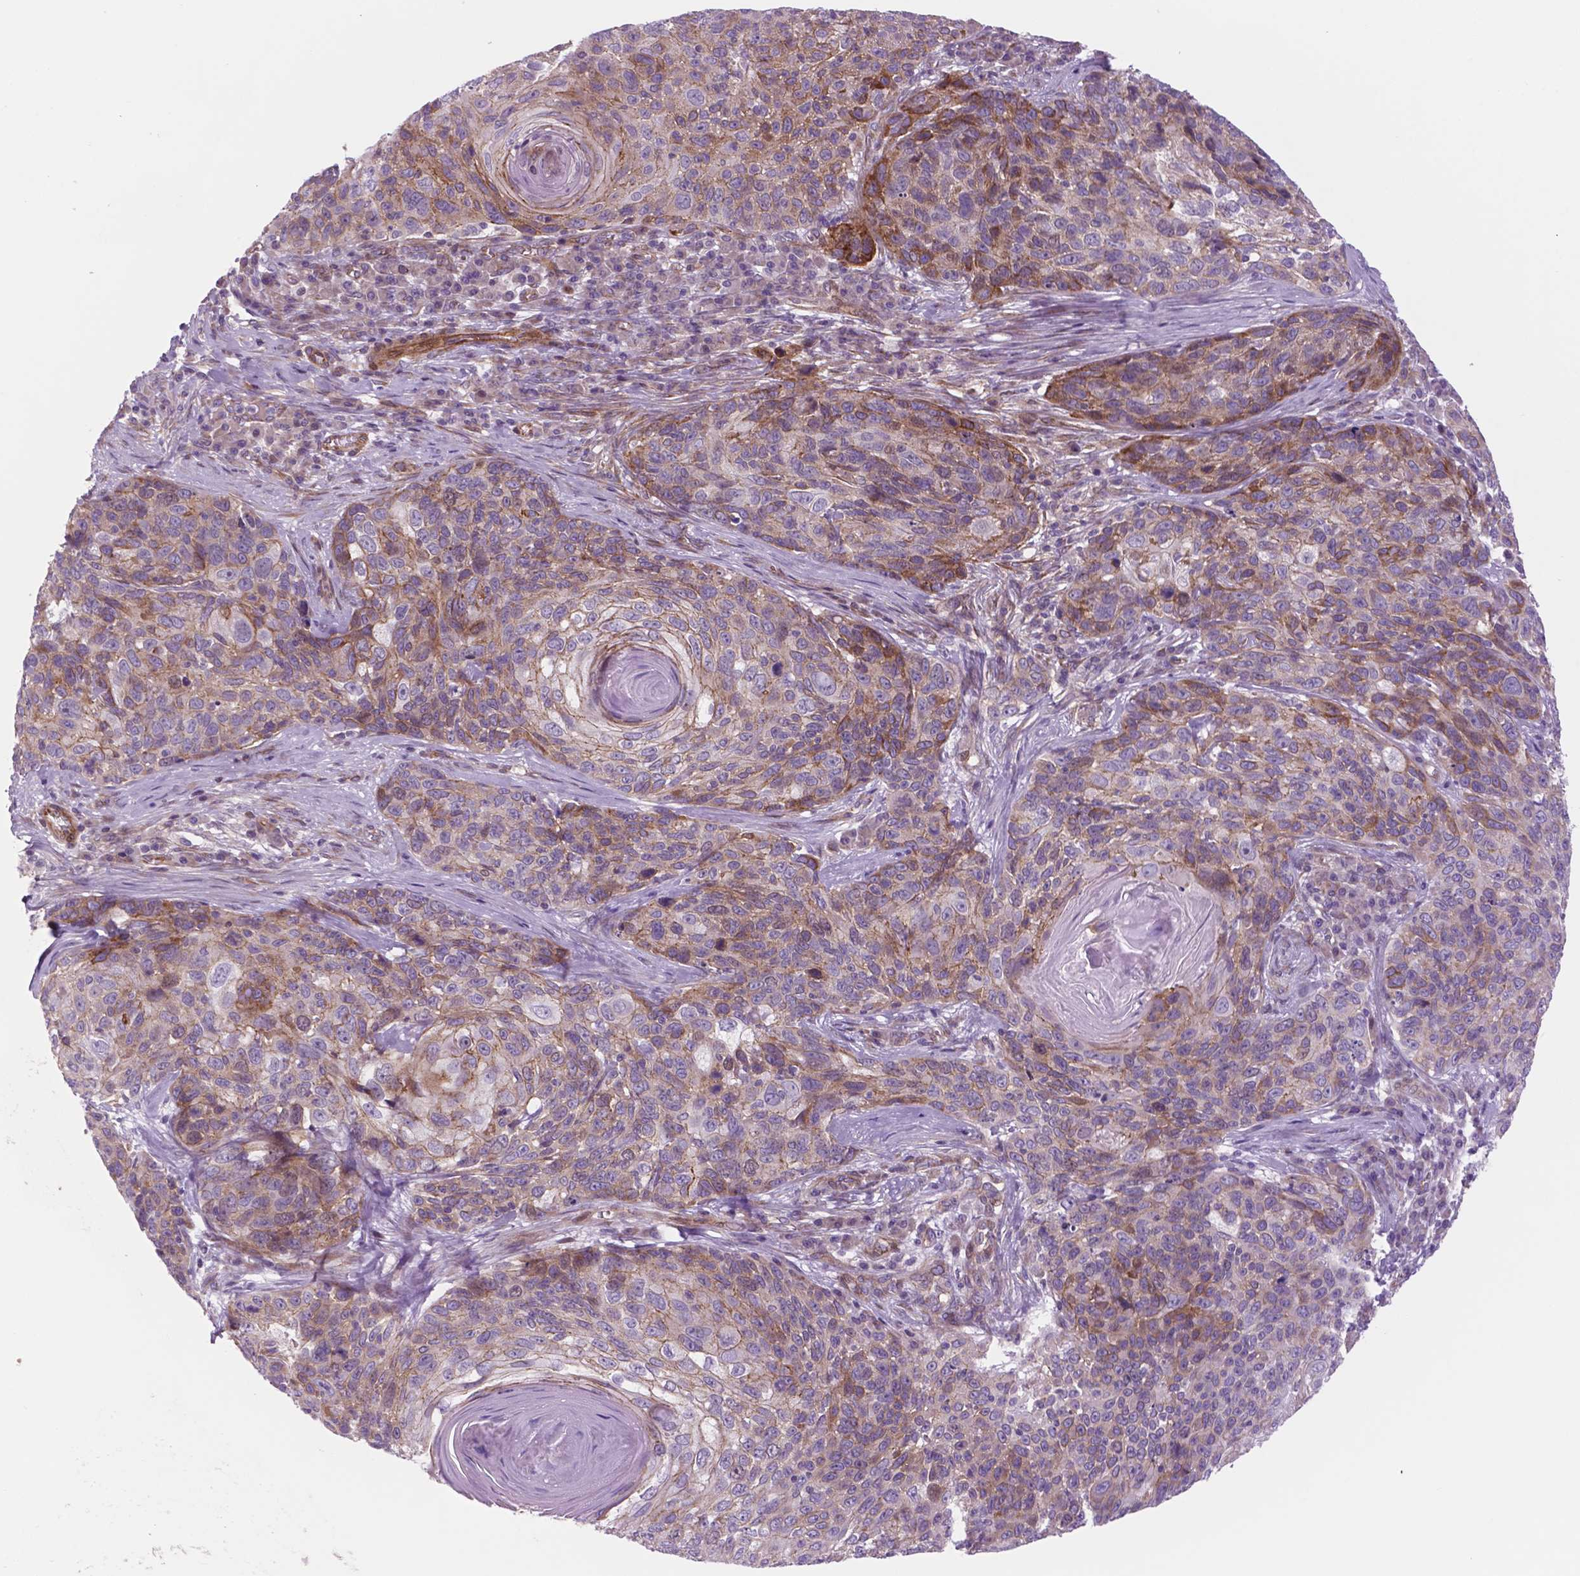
{"staining": {"intensity": "moderate", "quantity": "25%-75%", "location": "cytoplasmic/membranous"}, "tissue": "skin cancer", "cell_type": "Tumor cells", "image_type": "cancer", "snomed": [{"axis": "morphology", "description": "Squamous cell carcinoma, NOS"}, {"axis": "topography", "description": "Skin"}], "caption": "Immunohistochemical staining of human skin cancer exhibits moderate cytoplasmic/membranous protein positivity in about 25%-75% of tumor cells.", "gene": "RND3", "patient": {"sex": "male", "age": 92}}